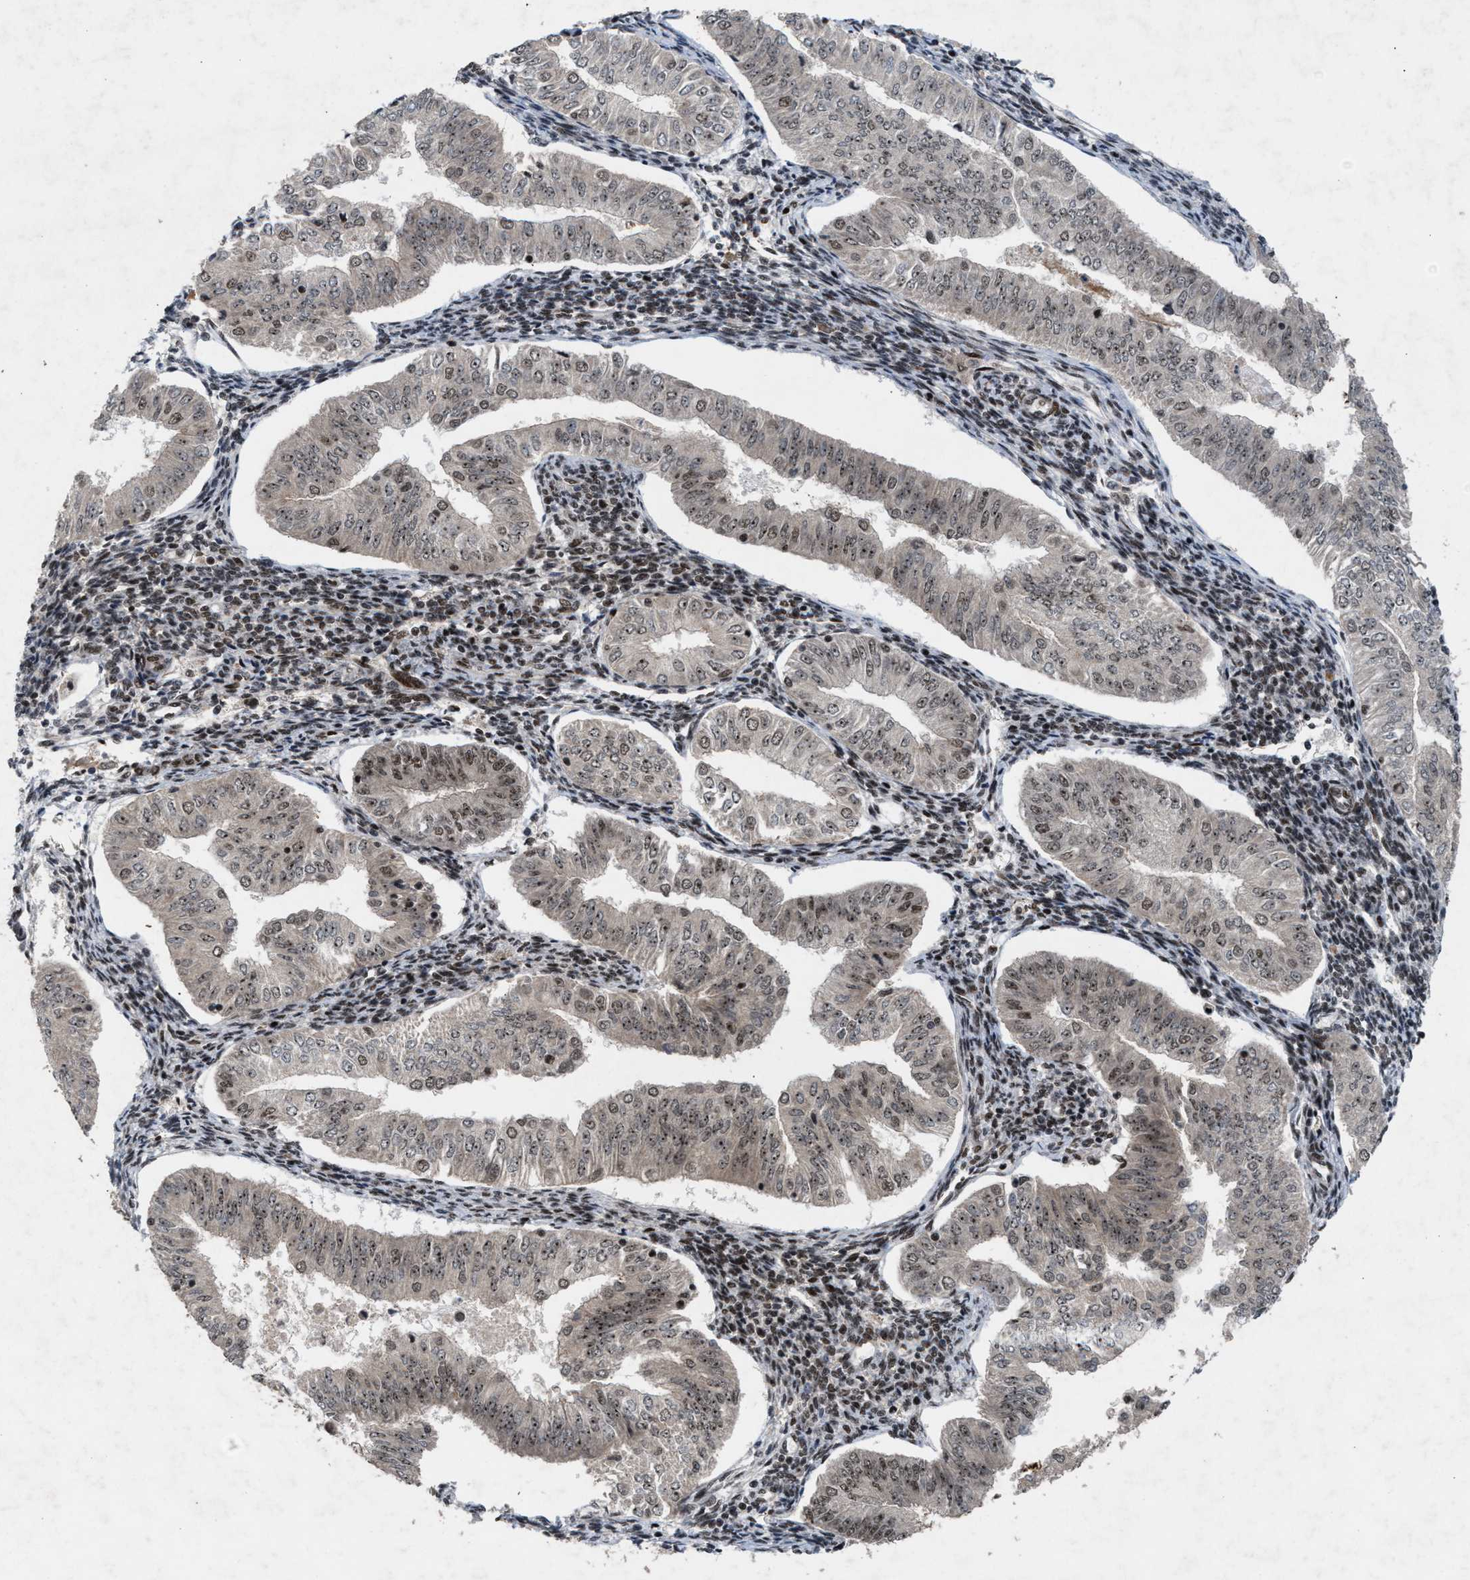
{"staining": {"intensity": "weak", "quantity": ">75%", "location": "nuclear"}, "tissue": "endometrial cancer", "cell_type": "Tumor cells", "image_type": "cancer", "snomed": [{"axis": "morphology", "description": "Normal tissue, NOS"}, {"axis": "morphology", "description": "Adenocarcinoma, NOS"}, {"axis": "topography", "description": "Endometrium"}], "caption": "Approximately >75% of tumor cells in endometrial cancer (adenocarcinoma) exhibit weak nuclear protein expression as visualized by brown immunohistochemical staining.", "gene": "WIZ", "patient": {"sex": "female", "age": 53}}